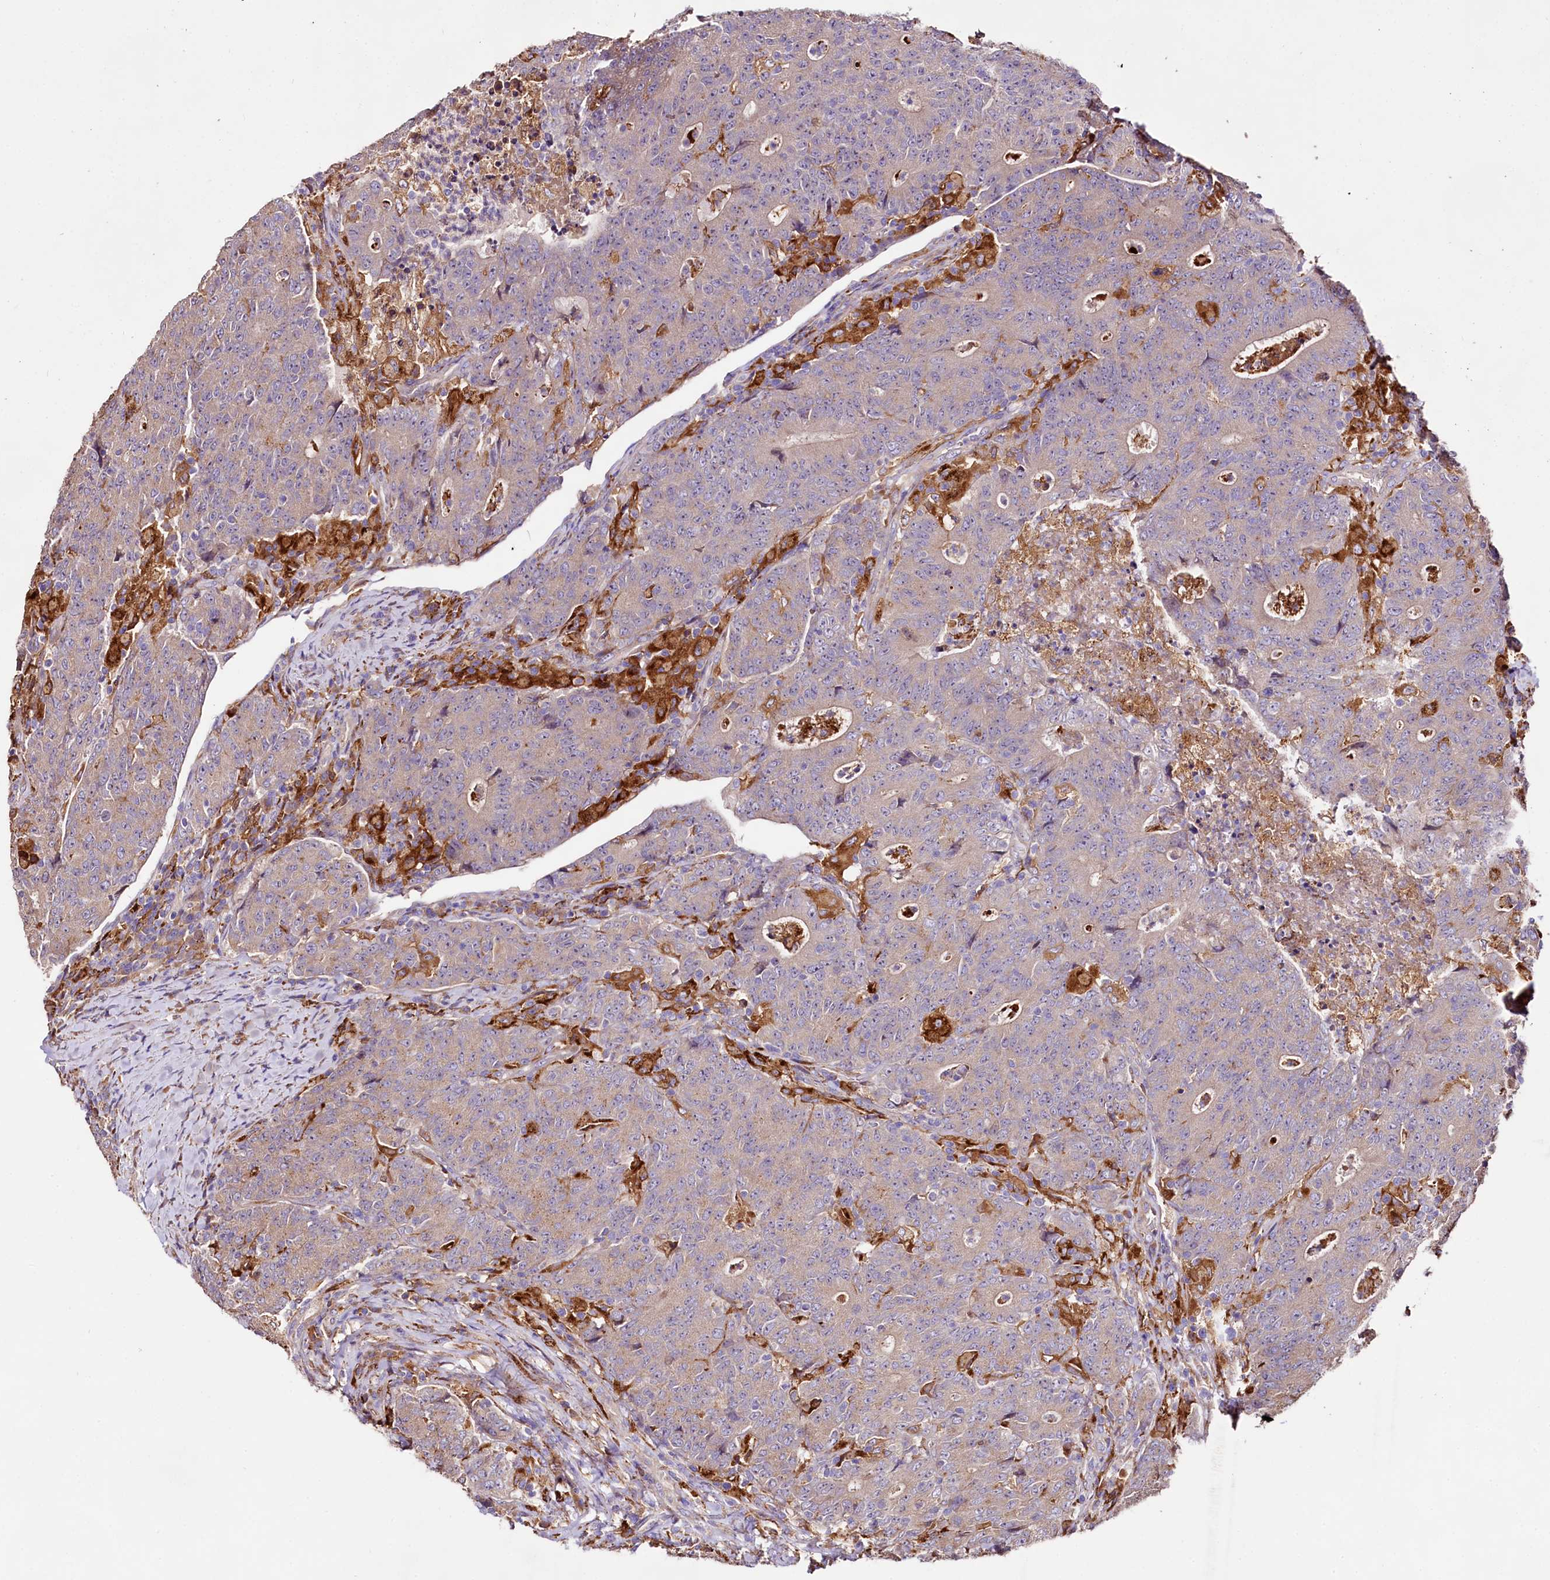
{"staining": {"intensity": "weak", "quantity": "<25%", "location": "cytoplasmic/membranous"}, "tissue": "colorectal cancer", "cell_type": "Tumor cells", "image_type": "cancer", "snomed": [{"axis": "morphology", "description": "Adenocarcinoma, NOS"}, {"axis": "topography", "description": "Colon"}], "caption": "This is an immunohistochemistry (IHC) image of colorectal cancer. There is no staining in tumor cells.", "gene": "DMXL2", "patient": {"sex": "female", "age": 75}}